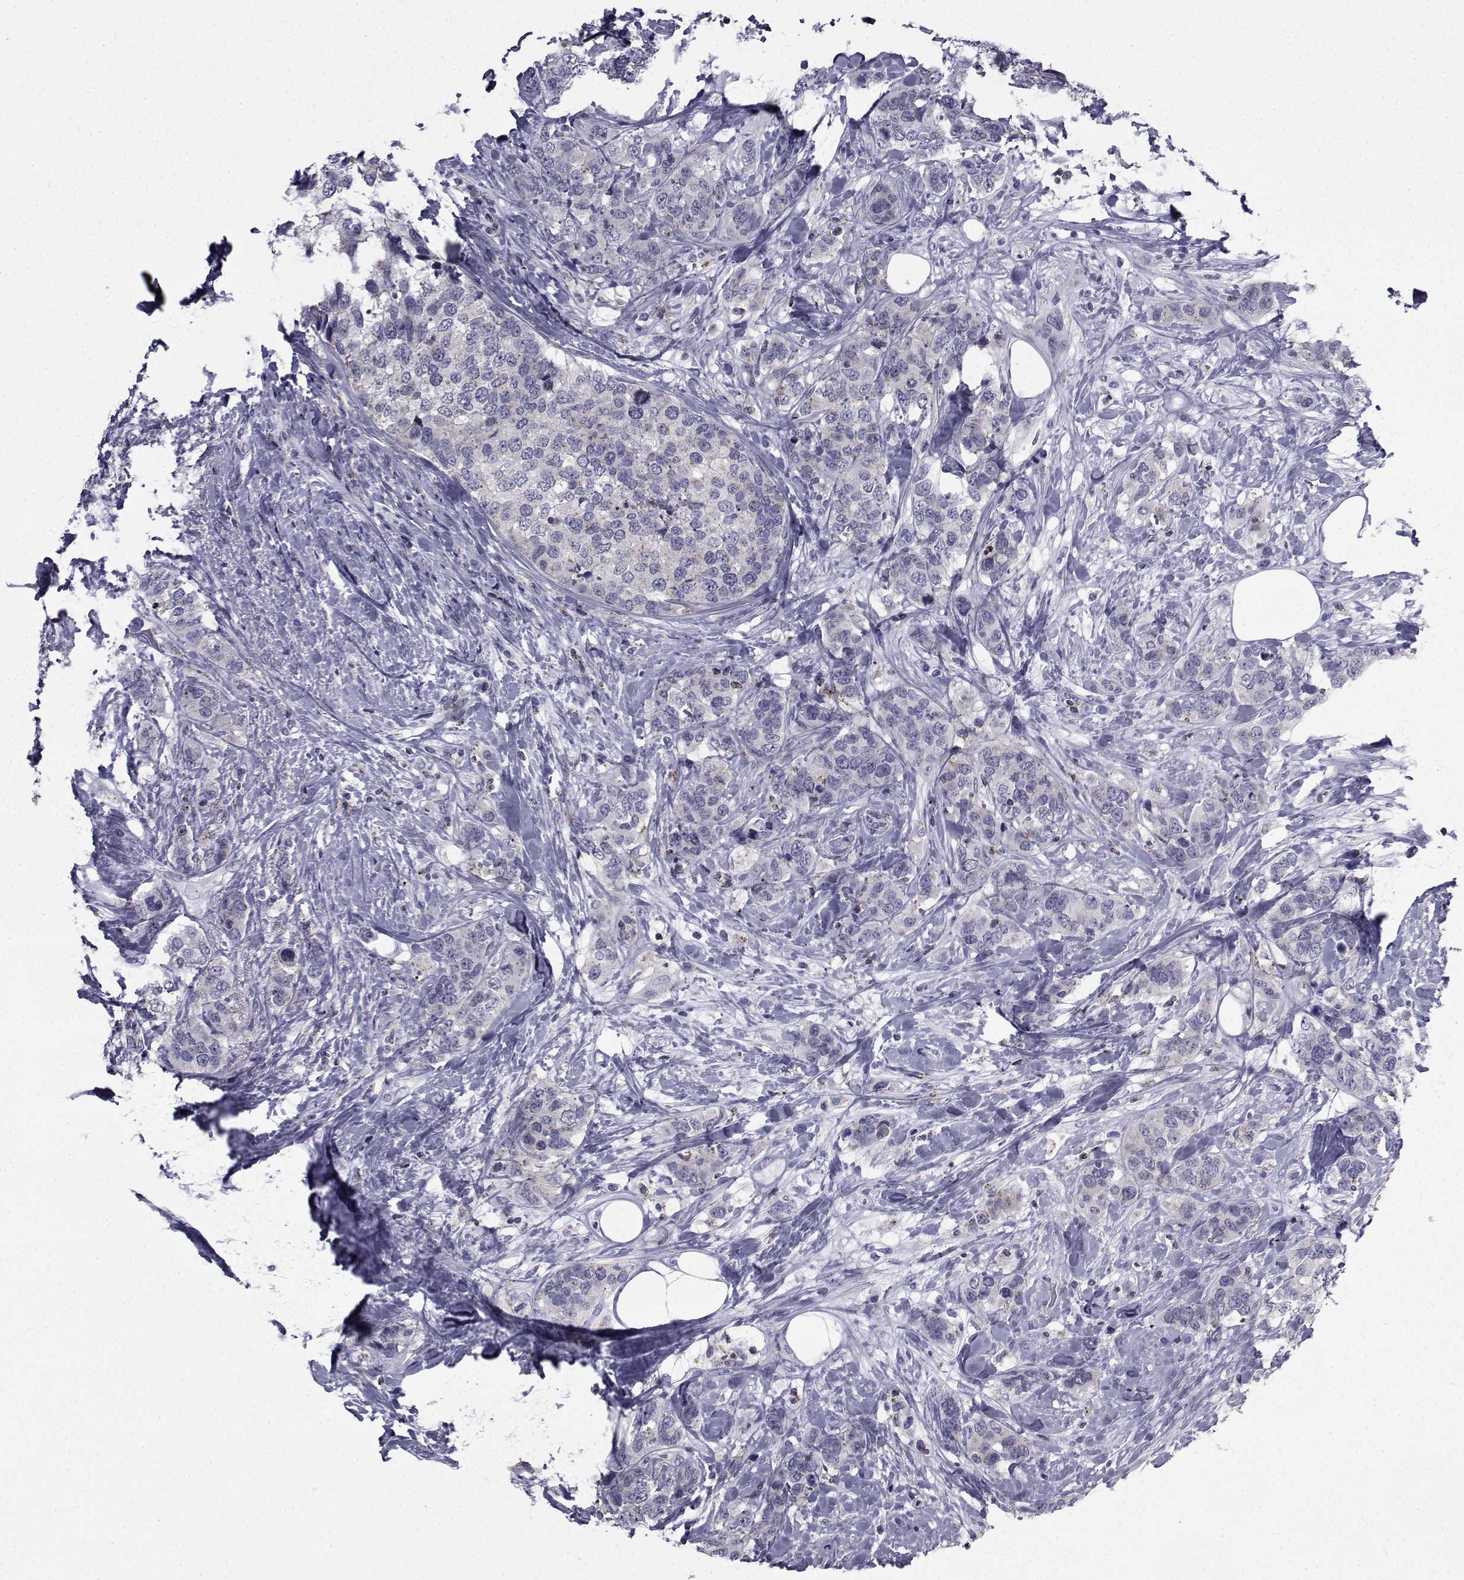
{"staining": {"intensity": "weak", "quantity": "<25%", "location": "cytoplasmic/membranous"}, "tissue": "breast cancer", "cell_type": "Tumor cells", "image_type": "cancer", "snomed": [{"axis": "morphology", "description": "Lobular carcinoma"}, {"axis": "topography", "description": "Breast"}], "caption": "This is an immunohistochemistry (IHC) image of human breast cancer (lobular carcinoma). There is no staining in tumor cells.", "gene": "PDE6H", "patient": {"sex": "female", "age": 59}}